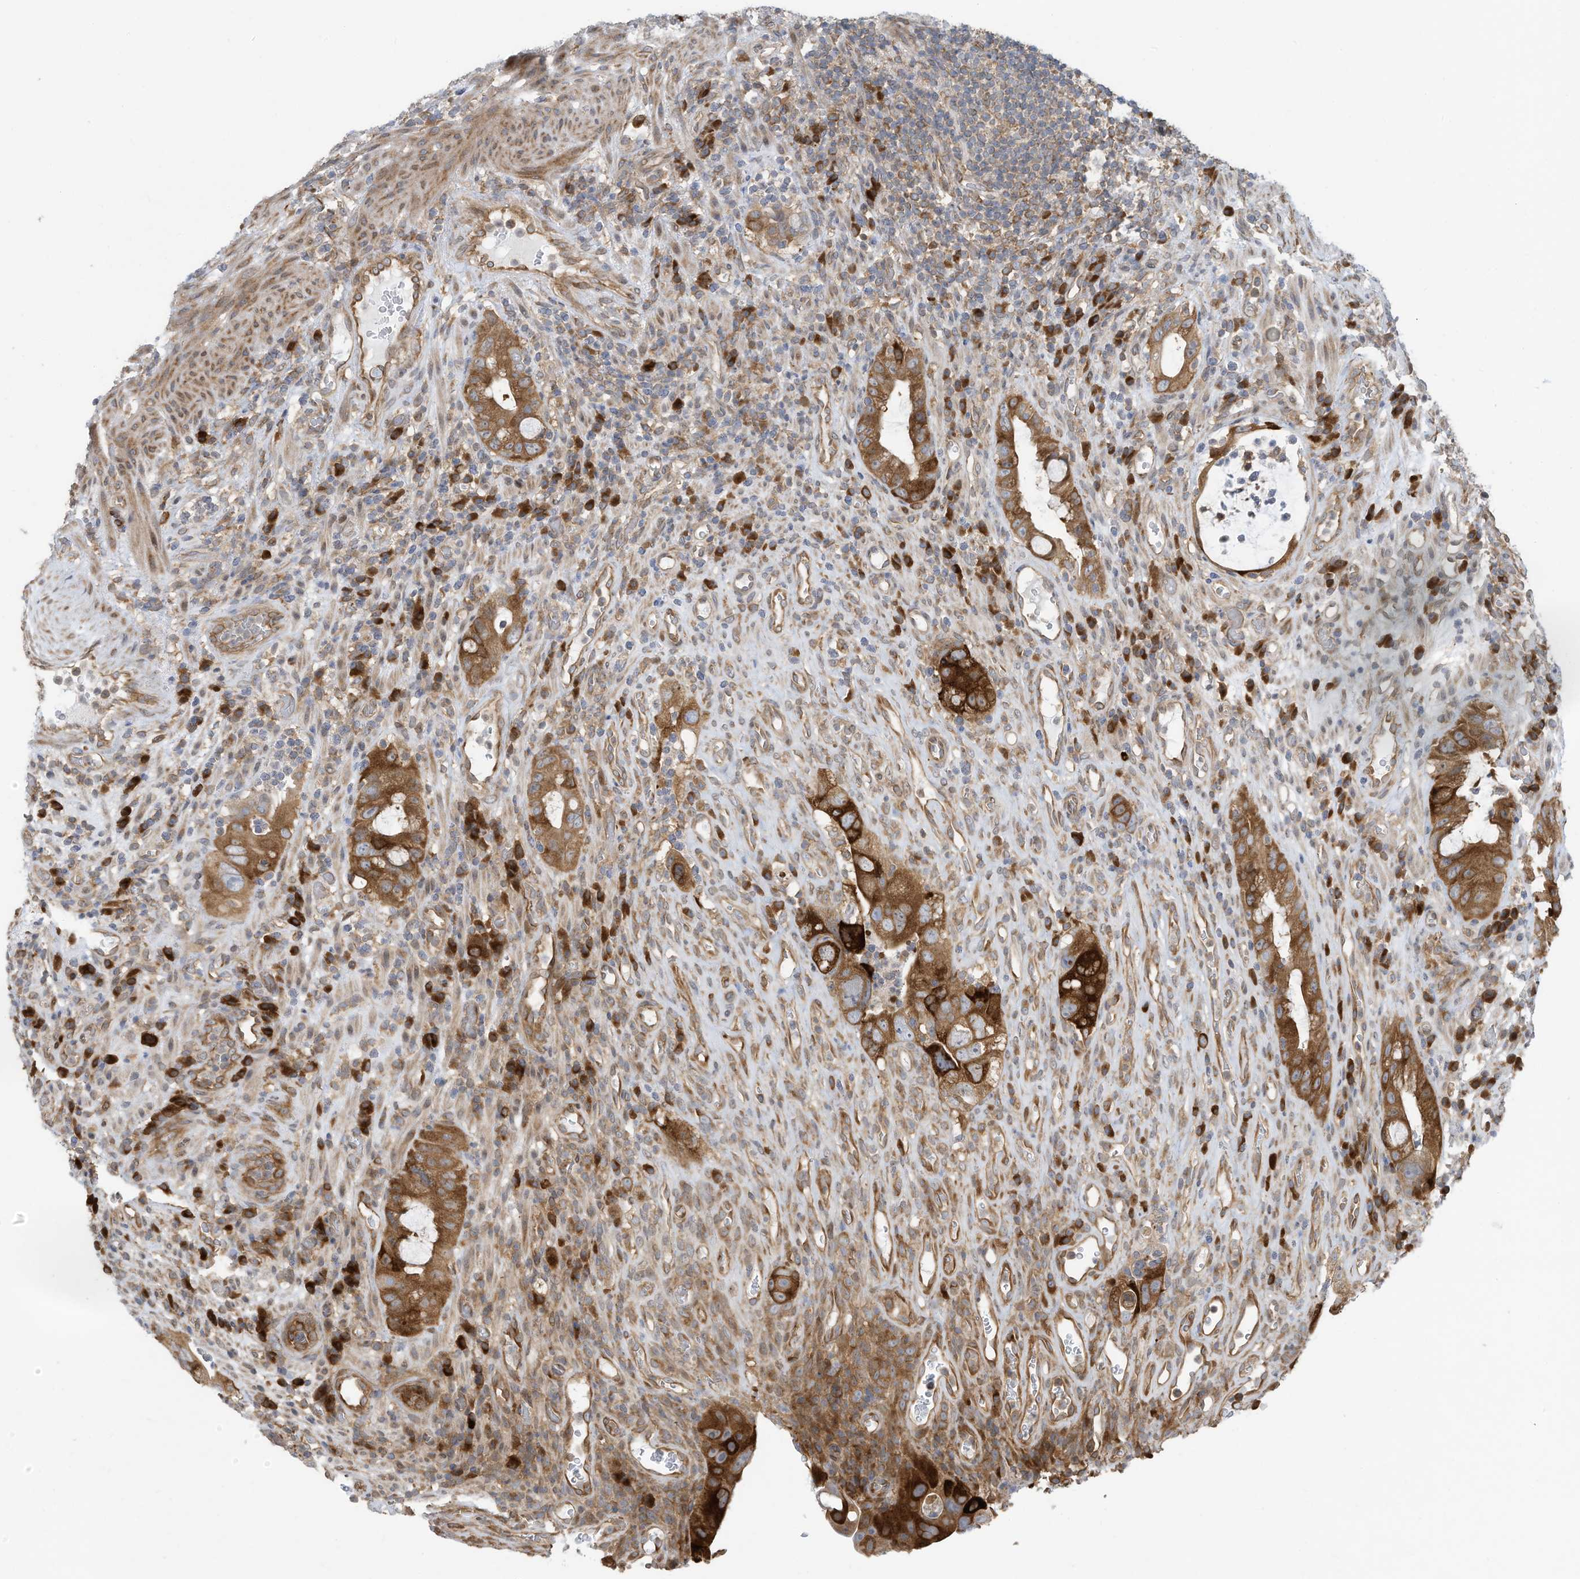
{"staining": {"intensity": "strong", "quantity": ">75%", "location": "cytoplasmic/membranous"}, "tissue": "colorectal cancer", "cell_type": "Tumor cells", "image_type": "cancer", "snomed": [{"axis": "morphology", "description": "Adenocarcinoma, NOS"}, {"axis": "topography", "description": "Rectum"}], "caption": "Protein expression analysis of colorectal cancer (adenocarcinoma) displays strong cytoplasmic/membranous staining in approximately >75% of tumor cells.", "gene": "USE1", "patient": {"sex": "male", "age": 59}}